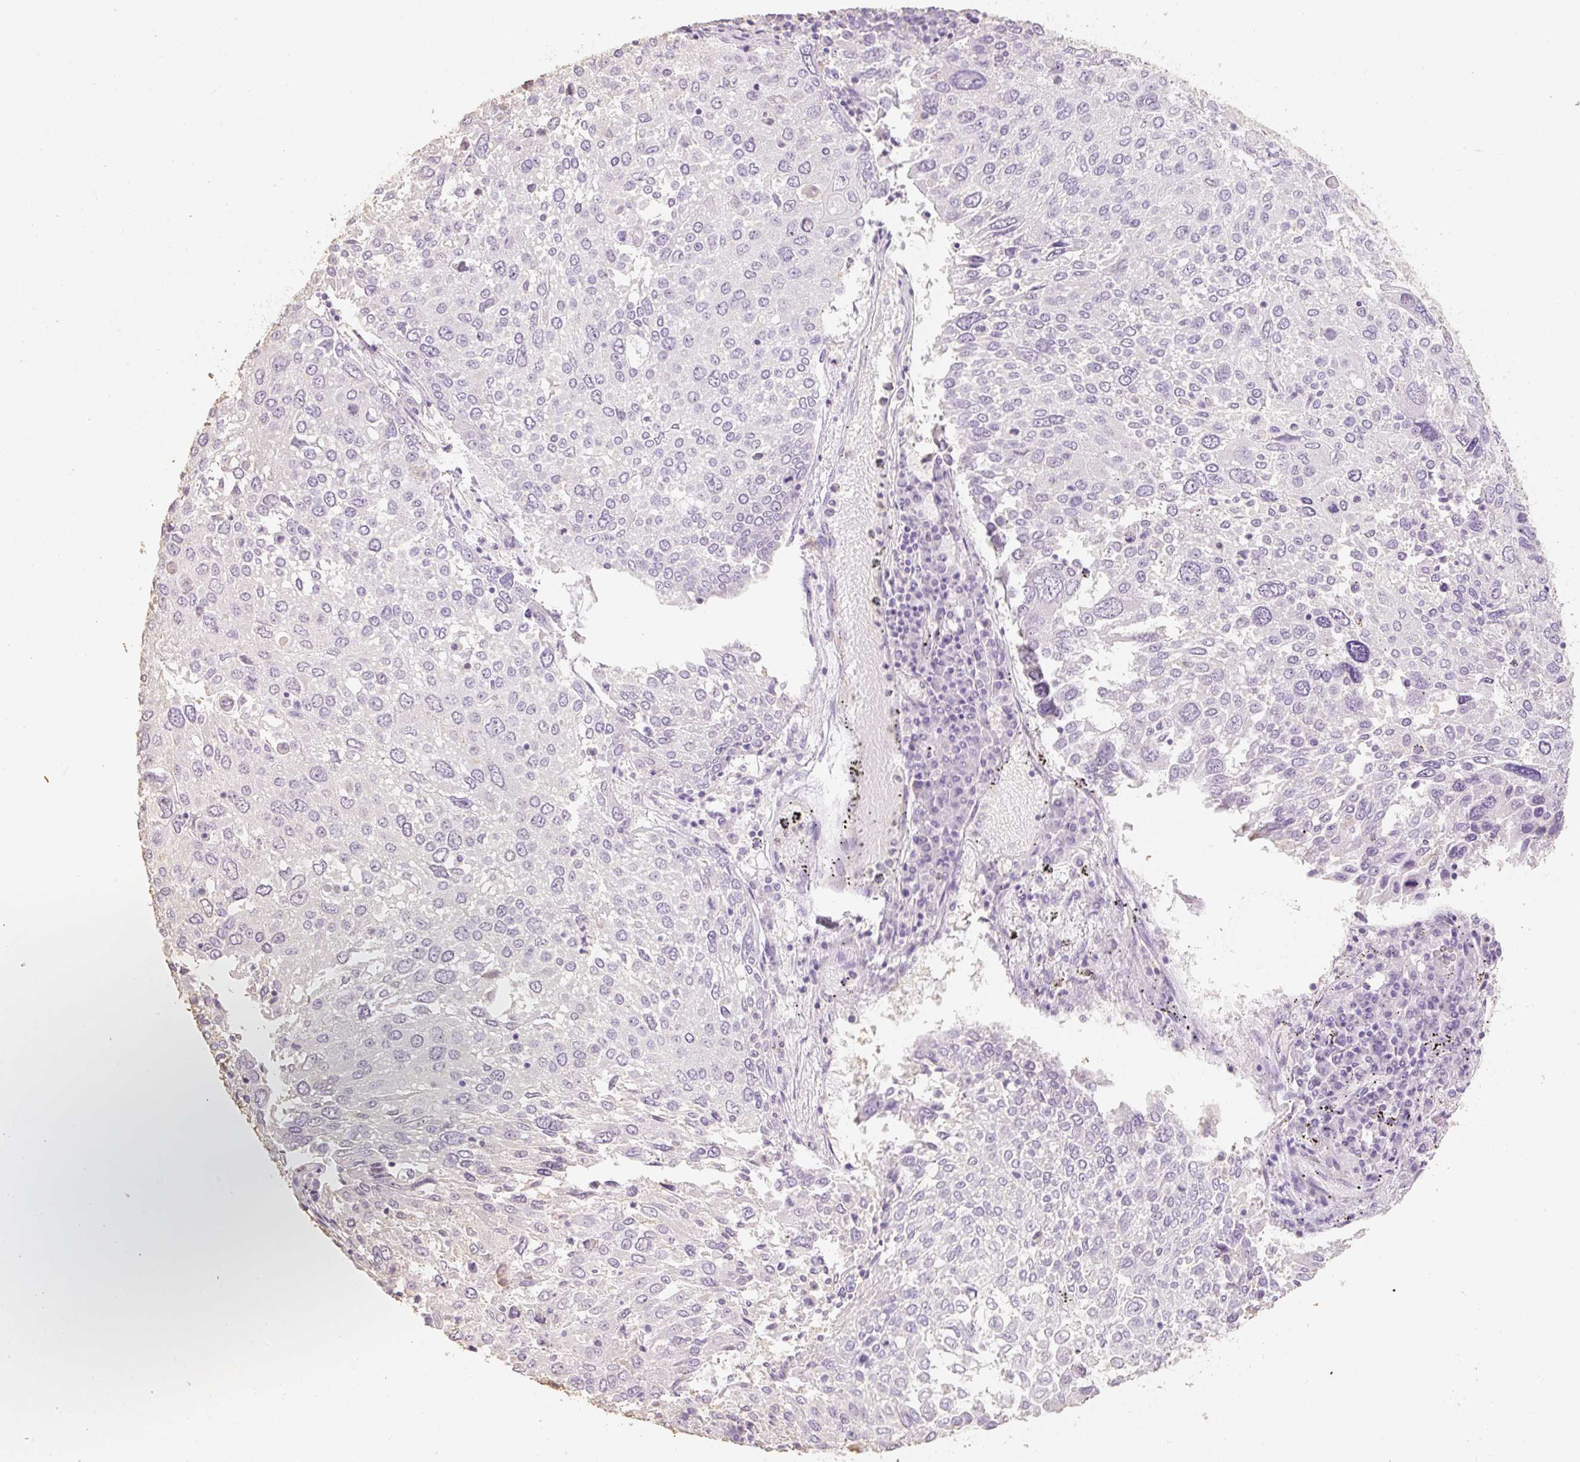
{"staining": {"intensity": "negative", "quantity": "none", "location": "none"}, "tissue": "lung cancer", "cell_type": "Tumor cells", "image_type": "cancer", "snomed": [{"axis": "morphology", "description": "Squamous cell carcinoma, NOS"}, {"axis": "topography", "description": "Lung"}], "caption": "DAB (3,3'-diaminobenzidine) immunohistochemical staining of lung cancer (squamous cell carcinoma) exhibits no significant staining in tumor cells. (DAB IHC, high magnification).", "gene": "MBOAT7", "patient": {"sex": "male", "age": 65}}